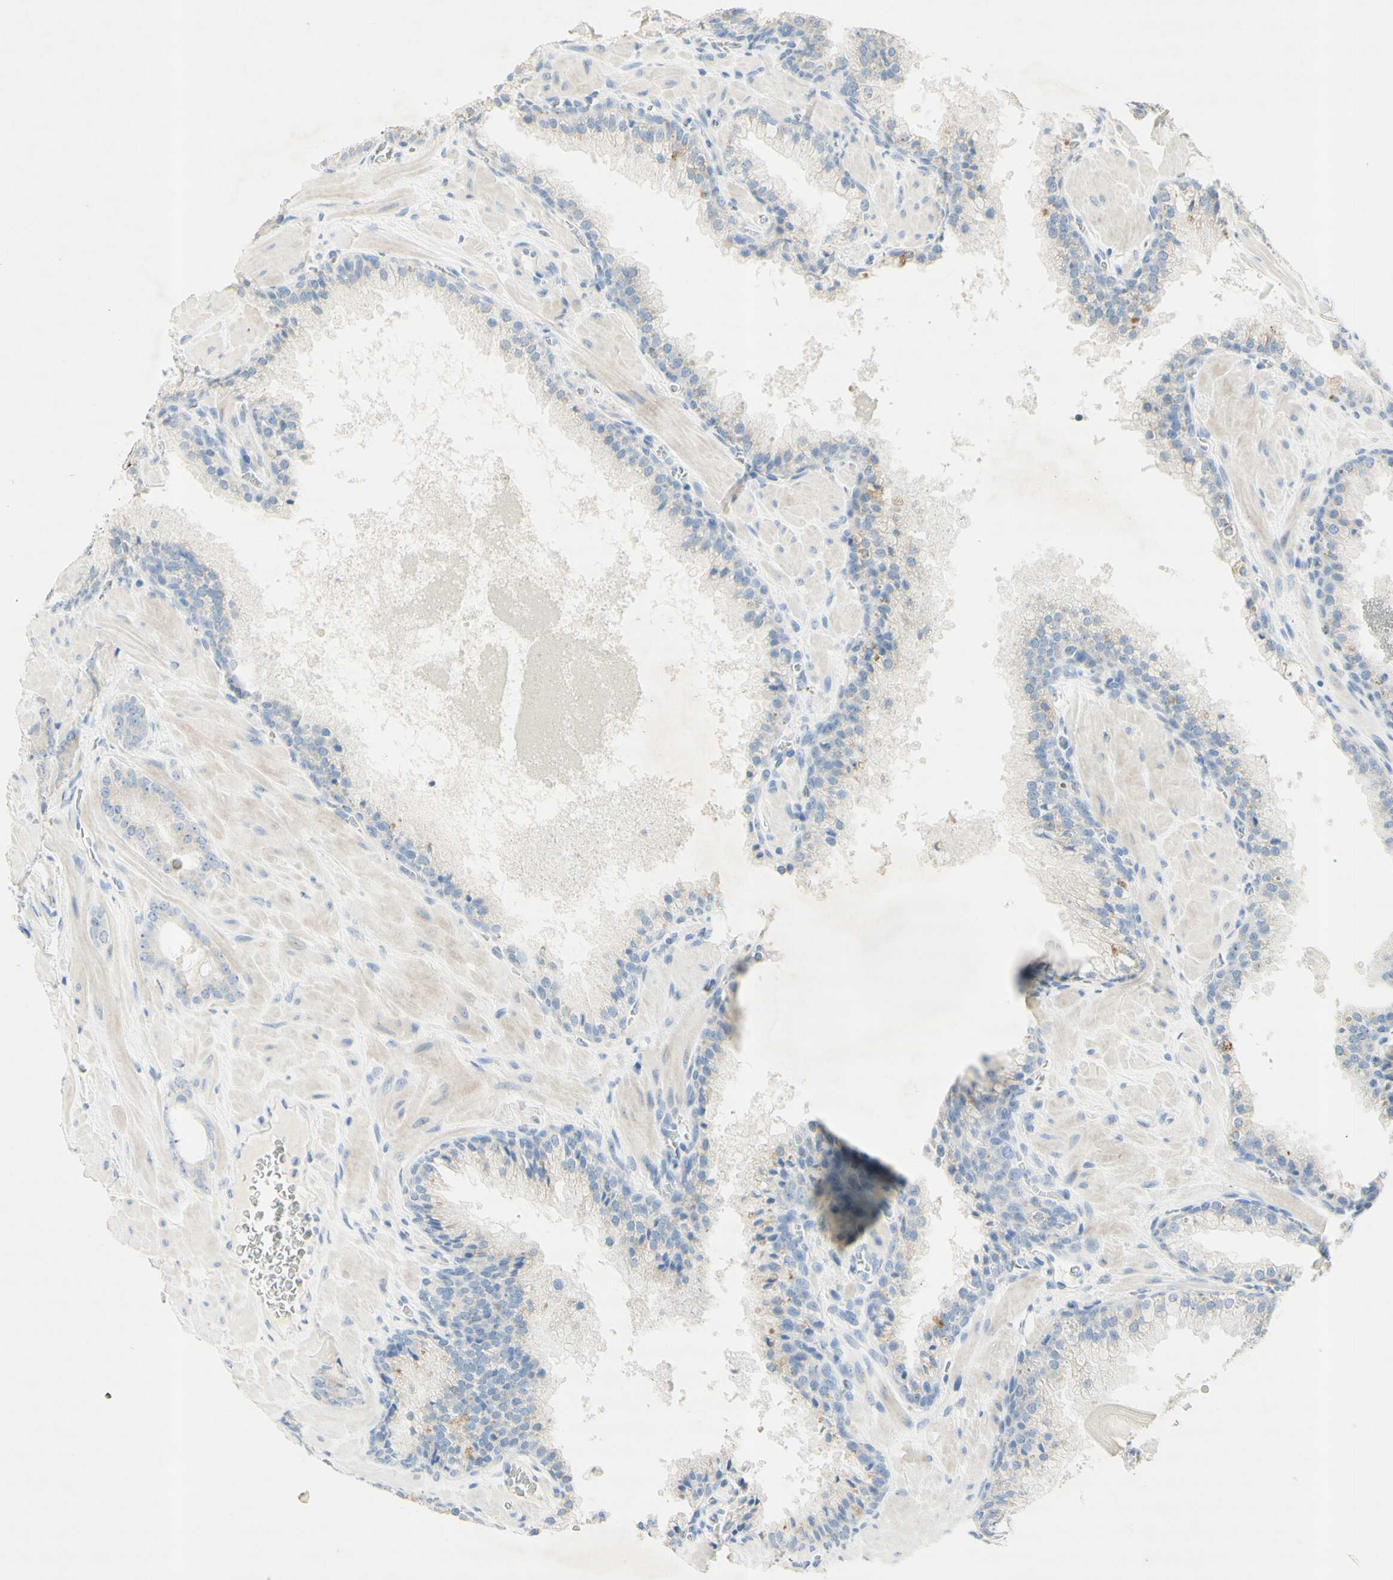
{"staining": {"intensity": "weak", "quantity": ">75%", "location": "cytoplasmic/membranous"}, "tissue": "prostate cancer", "cell_type": "Tumor cells", "image_type": "cancer", "snomed": [{"axis": "morphology", "description": "Adenocarcinoma, Low grade"}, {"axis": "topography", "description": "Prostate"}], "caption": "Tumor cells show low levels of weak cytoplasmic/membranous expression in approximately >75% of cells in prostate cancer (adenocarcinoma (low-grade)). The staining was performed using DAB to visualize the protein expression in brown, while the nuclei were stained in blue with hematoxylin (Magnification: 20x).", "gene": "MANEA", "patient": {"sex": "male", "age": 63}}